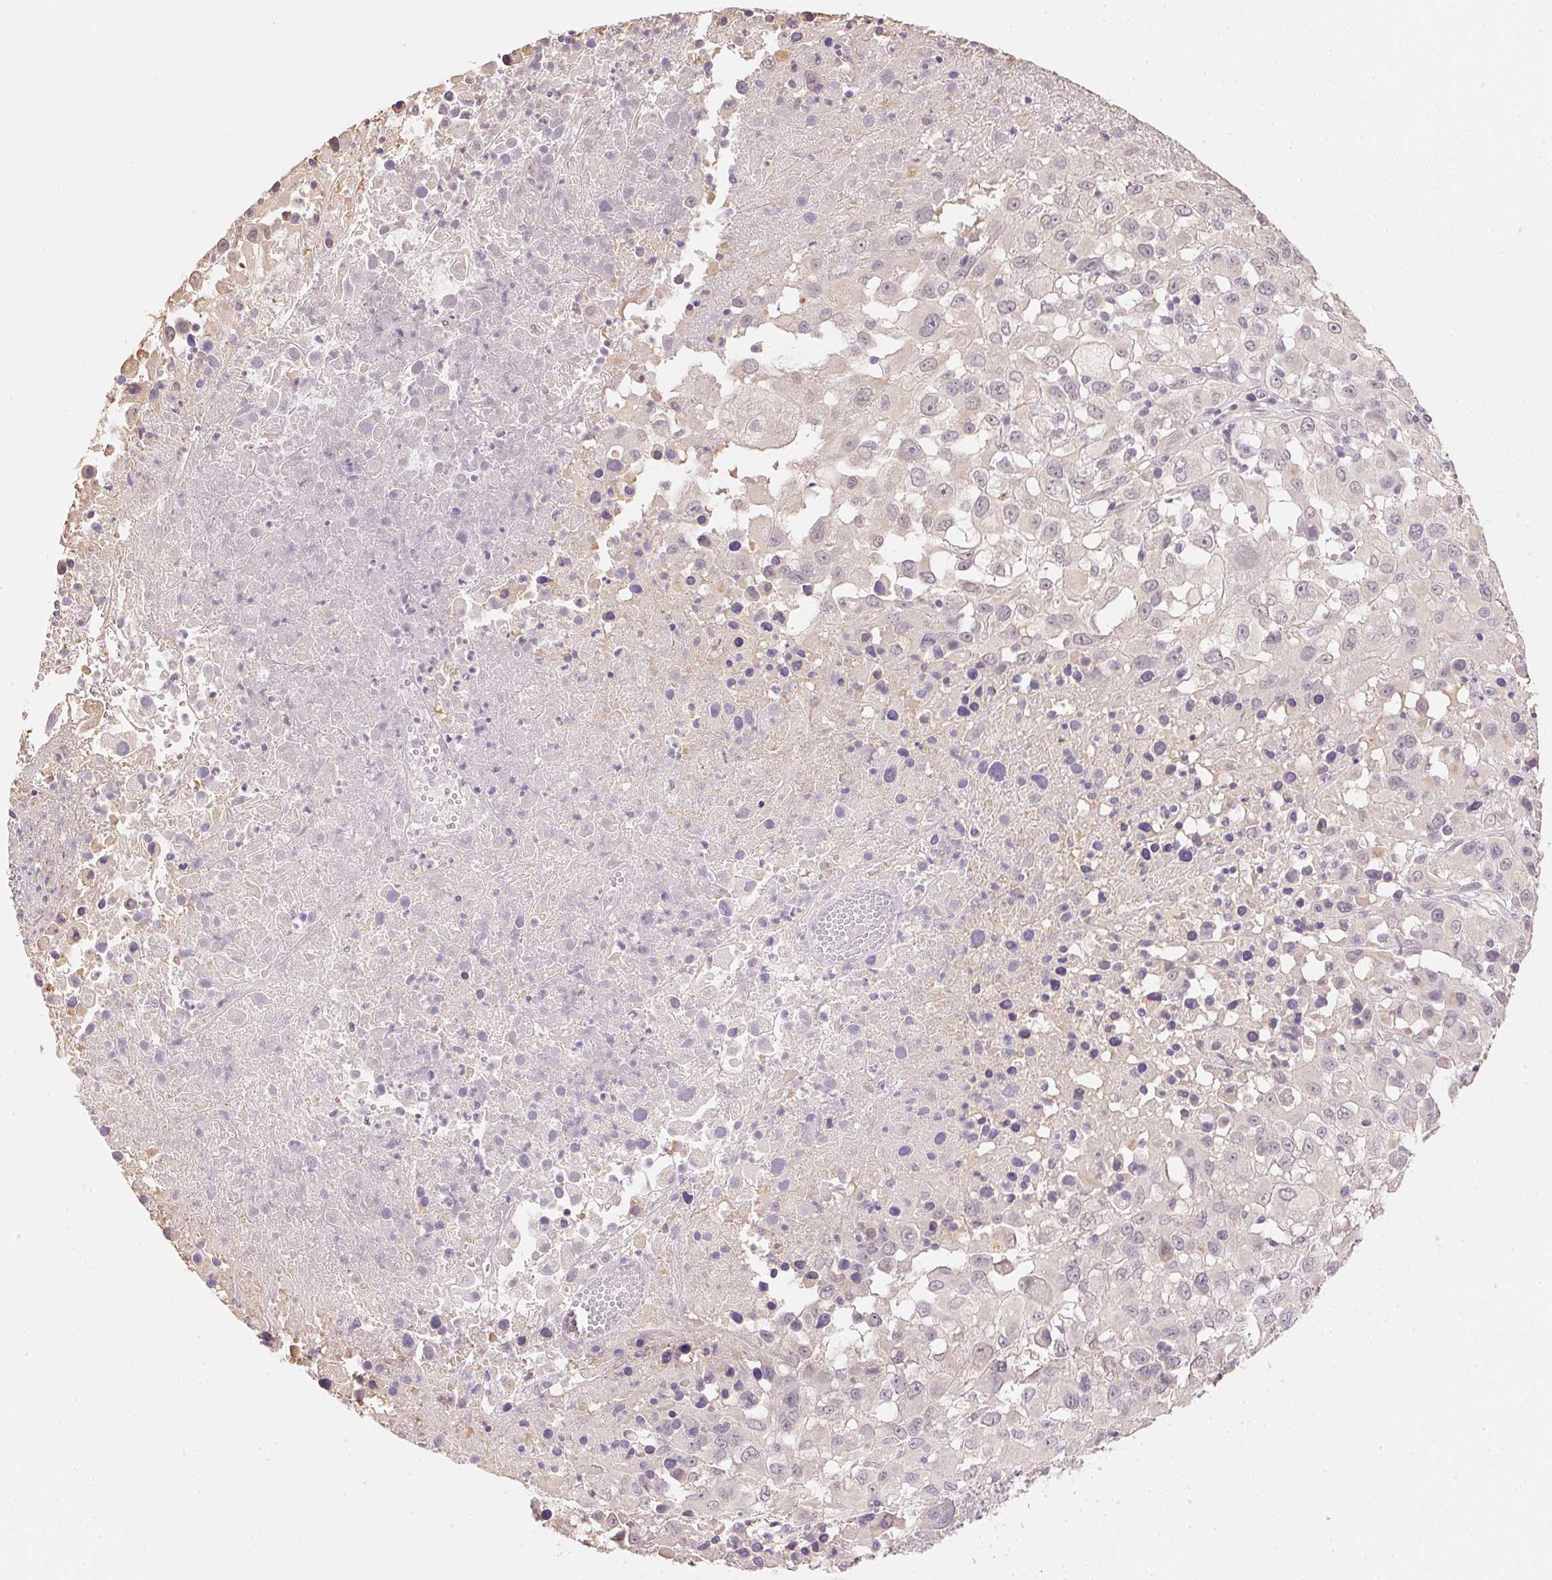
{"staining": {"intensity": "negative", "quantity": "none", "location": "none"}, "tissue": "melanoma", "cell_type": "Tumor cells", "image_type": "cancer", "snomed": [{"axis": "morphology", "description": "Malignant melanoma, Metastatic site"}, {"axis": "topography", "description": "Soft tissue"}], "caption": "DAB immunohistochemical staining of malignant melanoma (metastatic site) displays no significant positivity in tumor cells. The staining is performed using DAB brown chromogen with nuclei counter-stained in using hematoxylin.", "gene": "FNDC4", "patient": {"sex": "male", "age": 50}}